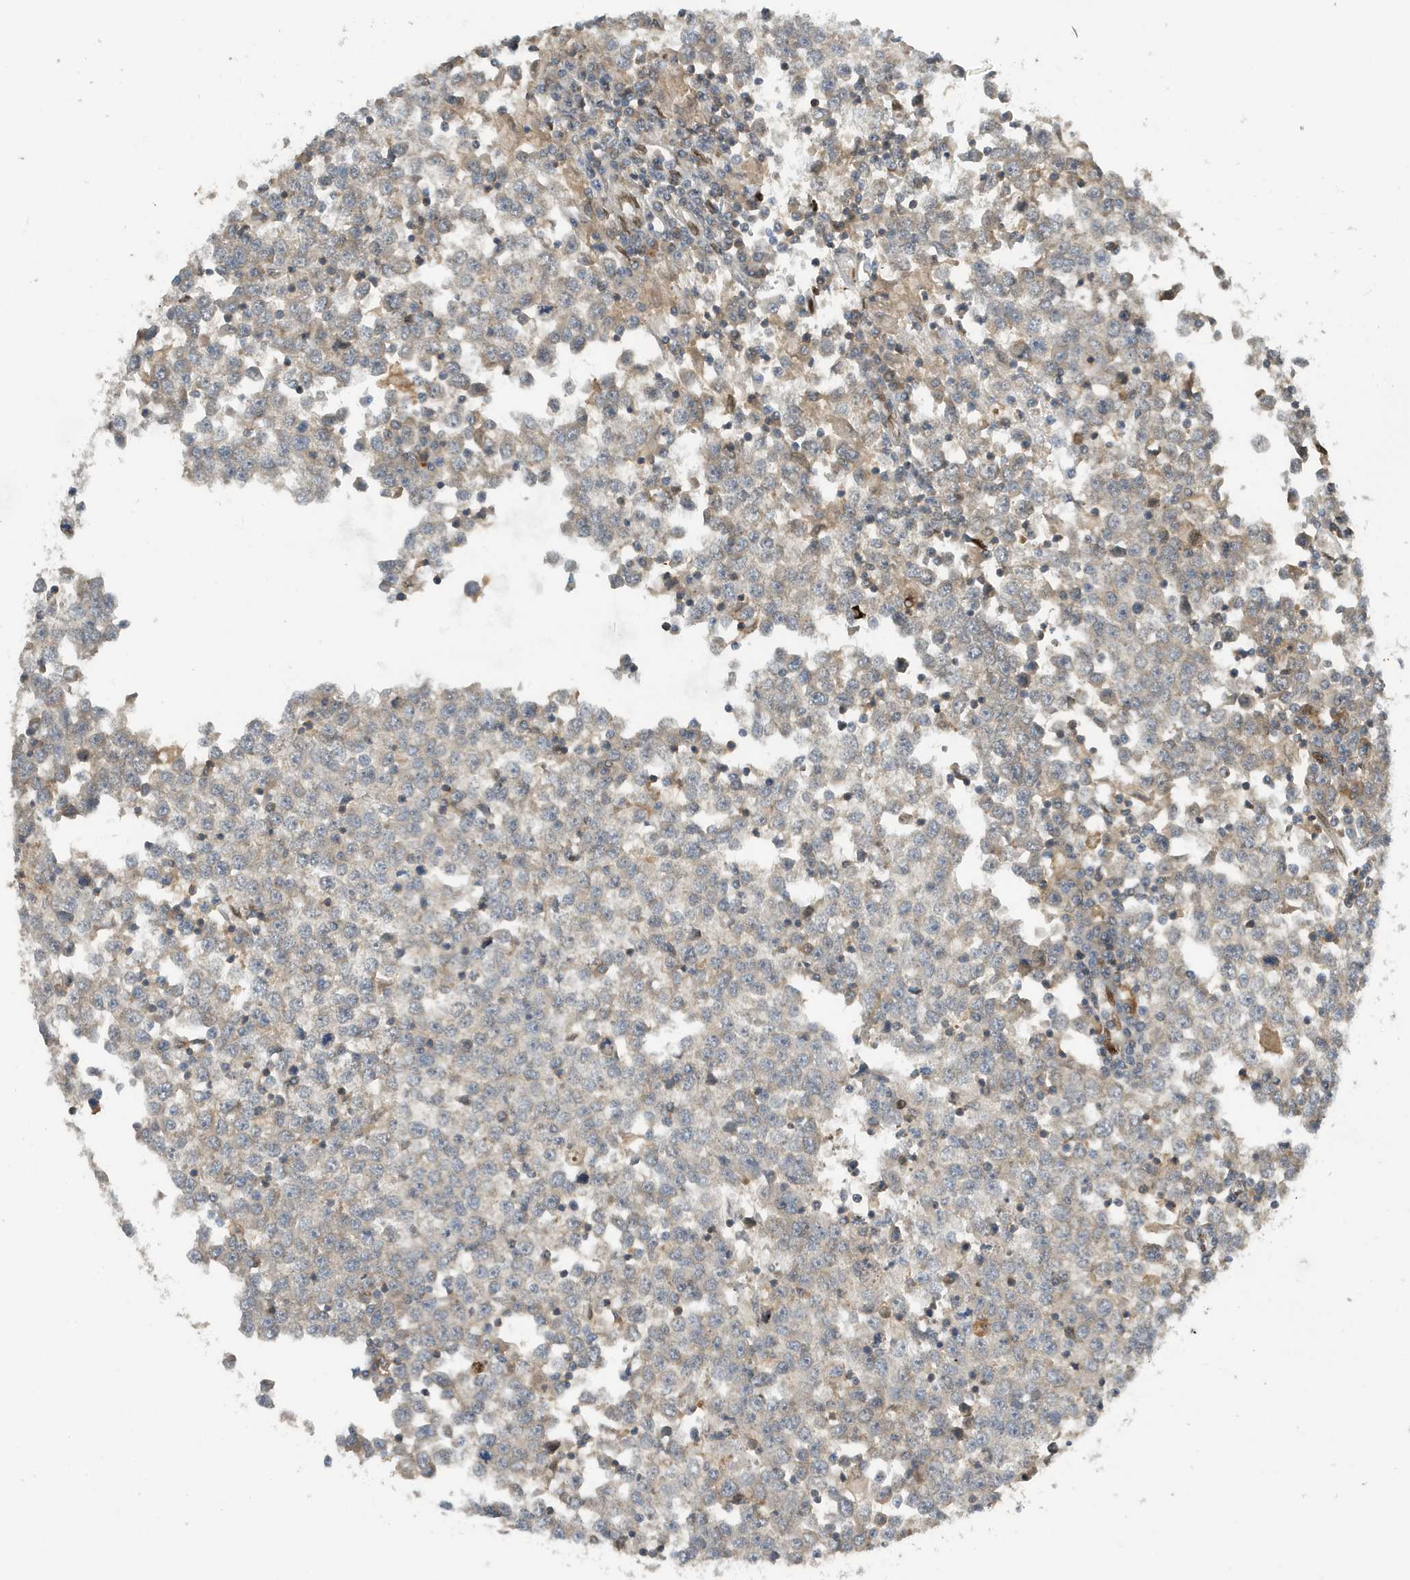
{"staining": {"intensity": "negative", "quantity": "none", "location": "none"}, "tissue": "testis cancer", "cell_type": "Tumor cells", "image_type": "cancer", "snomed": [{"axis": "morphology", "description": "Seminoma, NOS"}, {"axis": "topography", "description": "Testis"}], "caption": "Immunohistochemistry photomicrograph of human seminoma (testis) stained for a protein (brown), which exhibits no expression in tumor cells.", "gene": "DUSP18", "patient": {"sex": "male", "age": 65}}